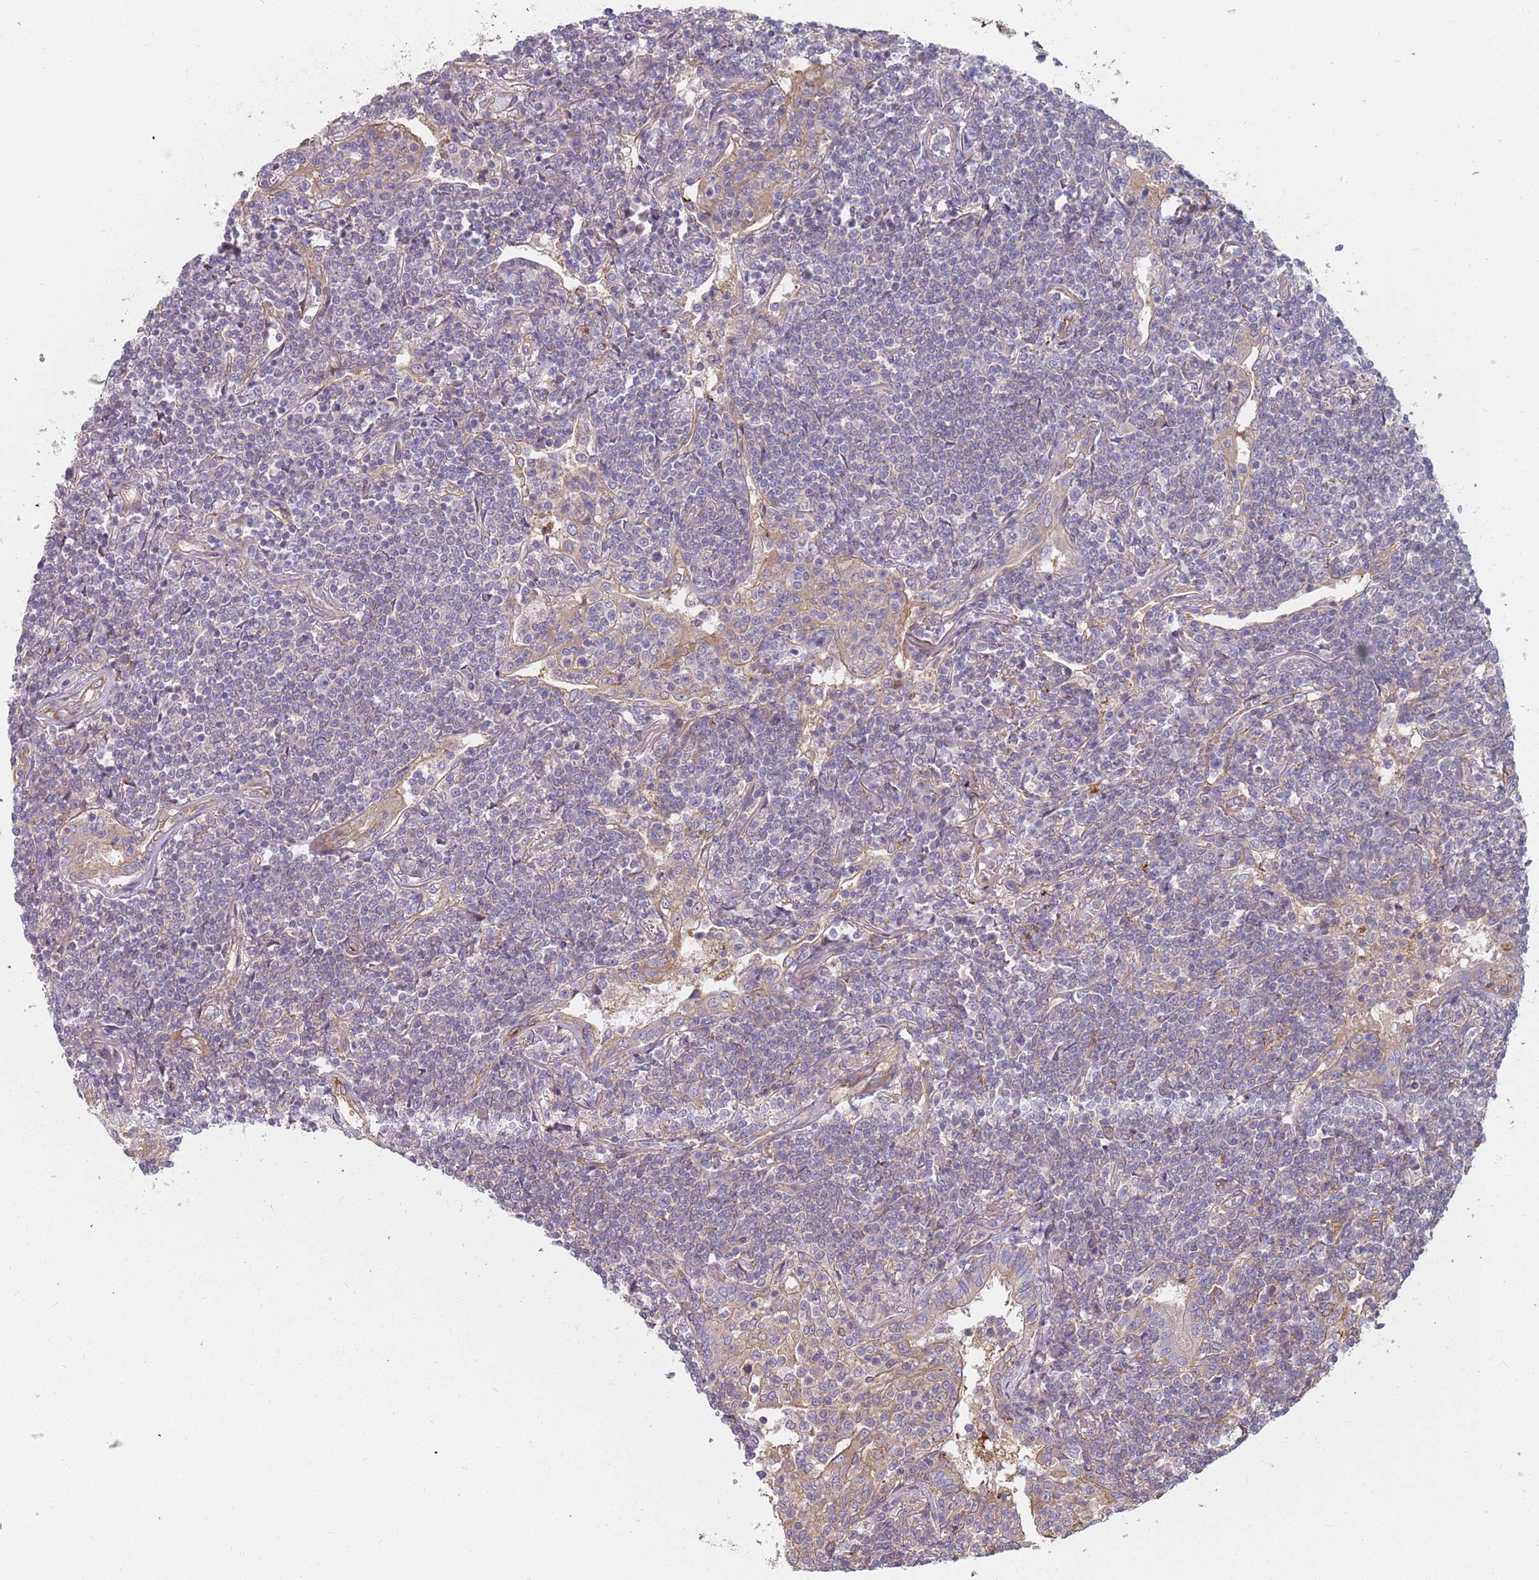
{"staining": {"intensity": "negative", "quantity": "none", "location": "none"}, "tissue": "lymphoma", "cell_type": "Tumor cells", "image_type": "cancer", "snomed": [{"axis": "morphology", "description": "Malignant lymphoma, non-Hodgkin's type, Low grade"}, {"axis": "topography", "description": "Lung"}], "caption": "There is no significant positivity in tumor cells of malignant lymphoma, non-Hodgkin's type (low-grade).", "gene": "SPDL1", "patient": {"sex": "female", "age": 71}}